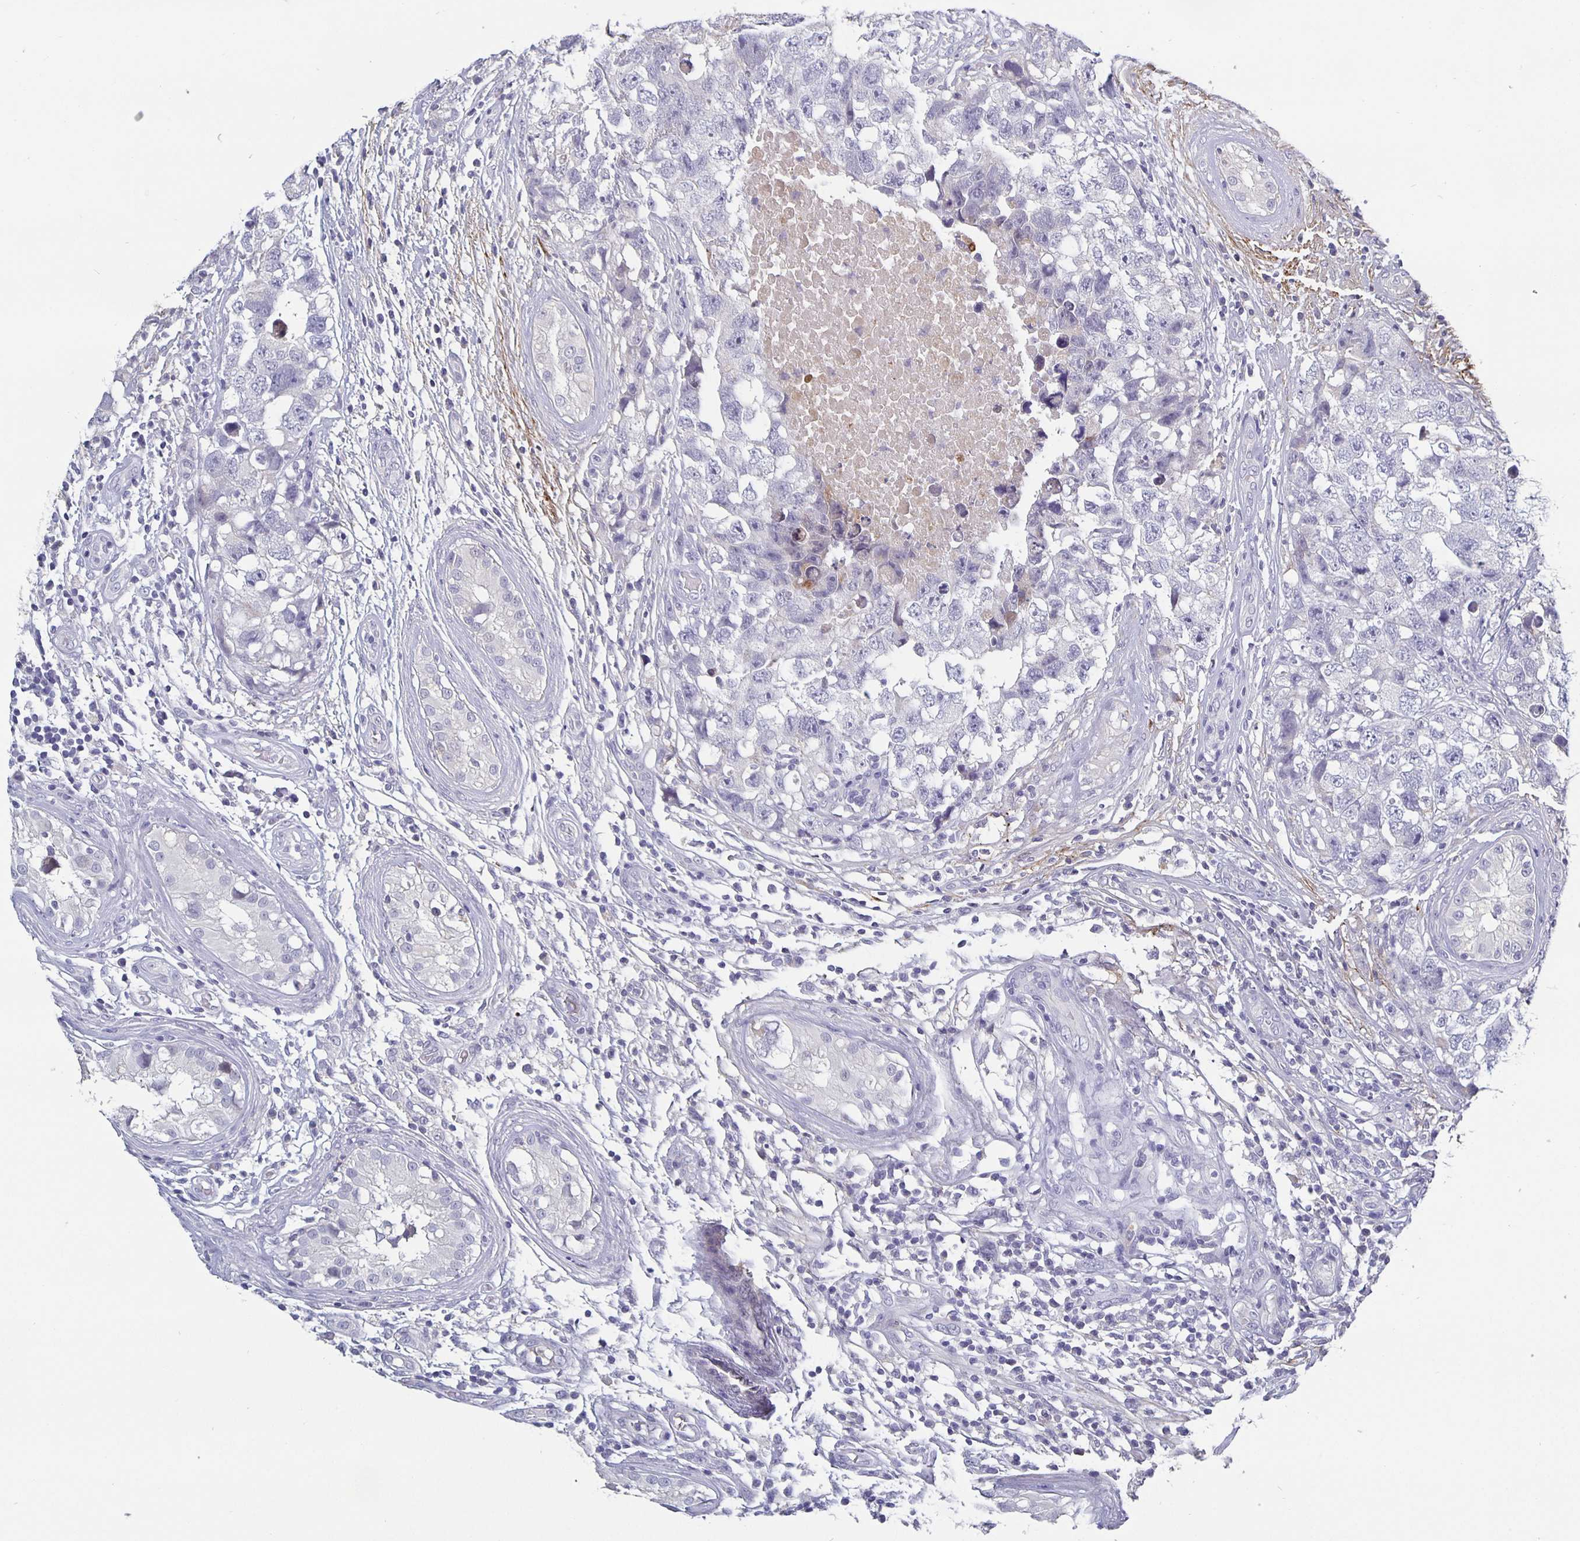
{"staining": {"intensity": "negative", "quantity": "none", "location": "none"}, "tissue": "testis cancer", "cell_type": "Tumor cells", "image_type": "cancer", "snomed": [{"axis": "morphology", "description": "Carcinoma, Embryonal, NOS"}, {"axis": "topography", "description": "Testis"}], "caption": "Immunohistochemistry (IHC) histopathology image of neoplastic tissue: testis cancer (embryonal carcinoma) stained with DAB demonstrates no significant protein positivity in tumor cells. Nuclei are stained in blue.", "gene": "GDF15", "patient": {"sex": "male", "age": 22}}